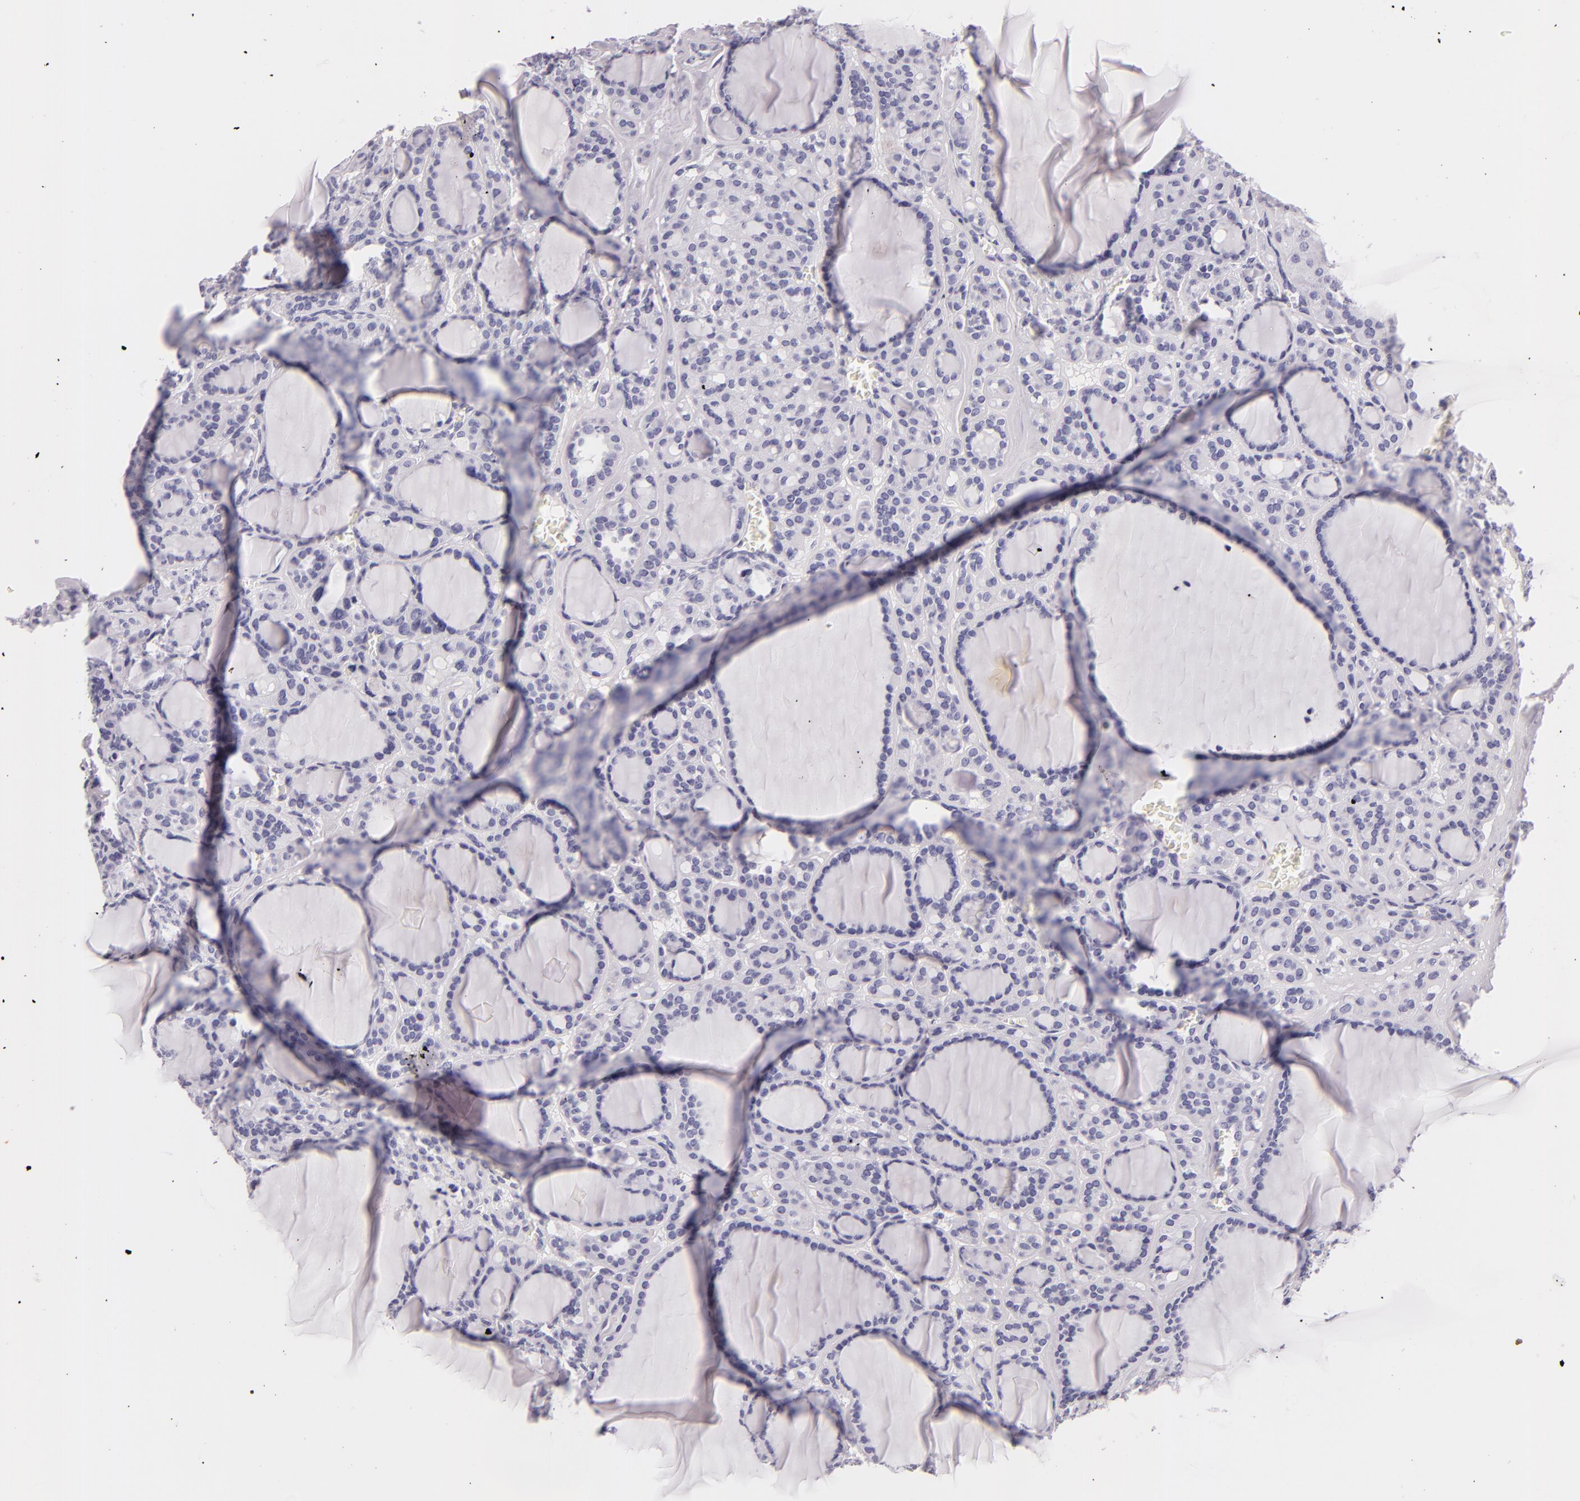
{"staining": {"intensity": "negative", "quantity": "none", "location": "none"}, "tissue": "thyroid cancer", "cell_type": "Tumor cells", "image_type": "cancer", "snomed": [{"axis": "morphology", "description": "Follicular adenoma carcinoma, NOS"}, {"axis": "topography", "description": "Thyroid gland"}], "caption": "DAB immunohistochemical staining of human follicular adenoma carcinoma (thyroid) reveals no significant expression in tumor cells.", "gene": "DLG4", "patient": {"sex": "female", "age": 71}}